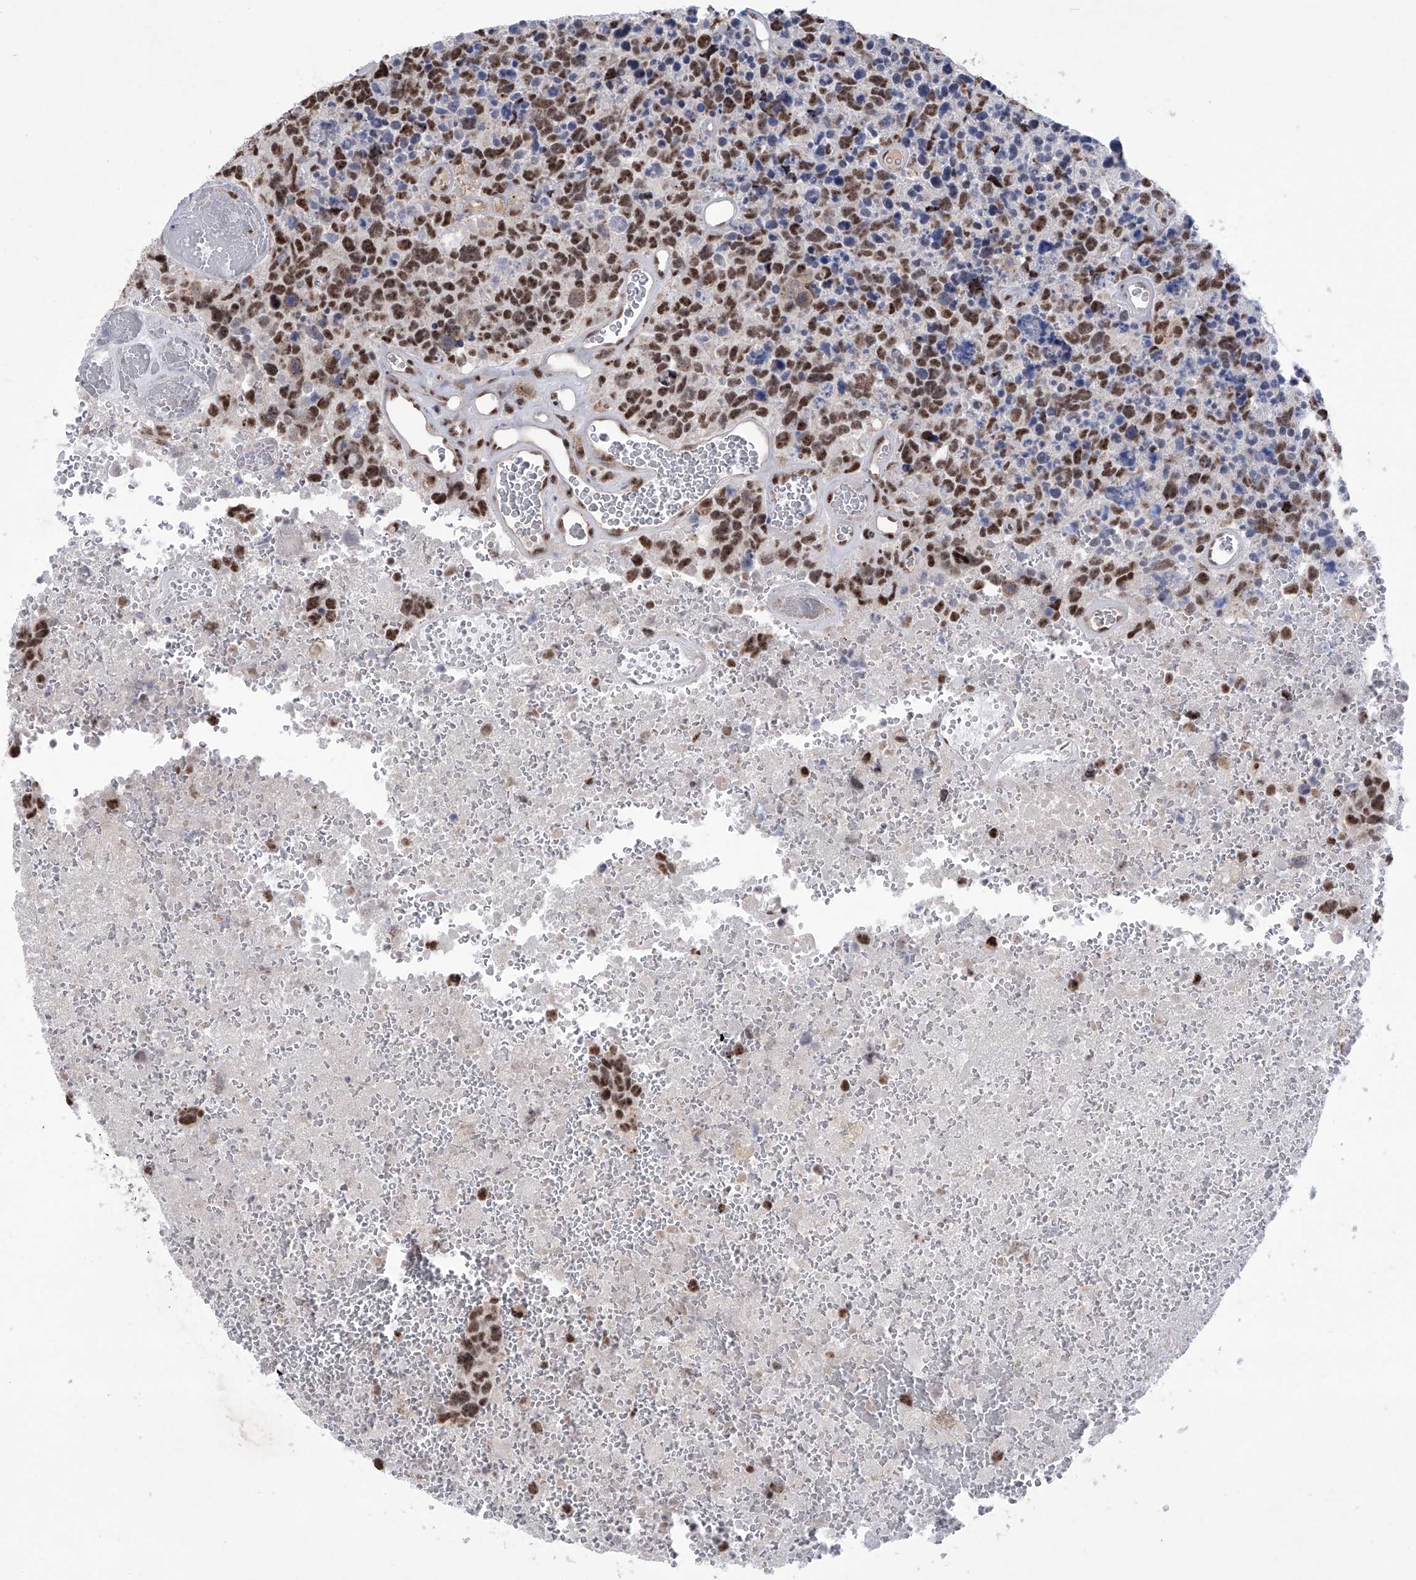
{"staining": {"intensity": "strong", "quantity": "25%-75%", "location": "nuclear"}, "tissue": "glioma", "cell_type": "Tumor cells", "image_type": "cancer", "snomed": [{"axis": "morphology", "description": "Glioma, malignant, High grade"}, {"axis": "topography", "description": "Brain"}], "caption": "Strong nuclear positivity for a protein is appreciated in about 25%-75% of tumor cells of high-grade glioma (malignant) using immunohistochemistry.", "gene": "FBXL4", "patient": {"sex": "male", "age": 69}}